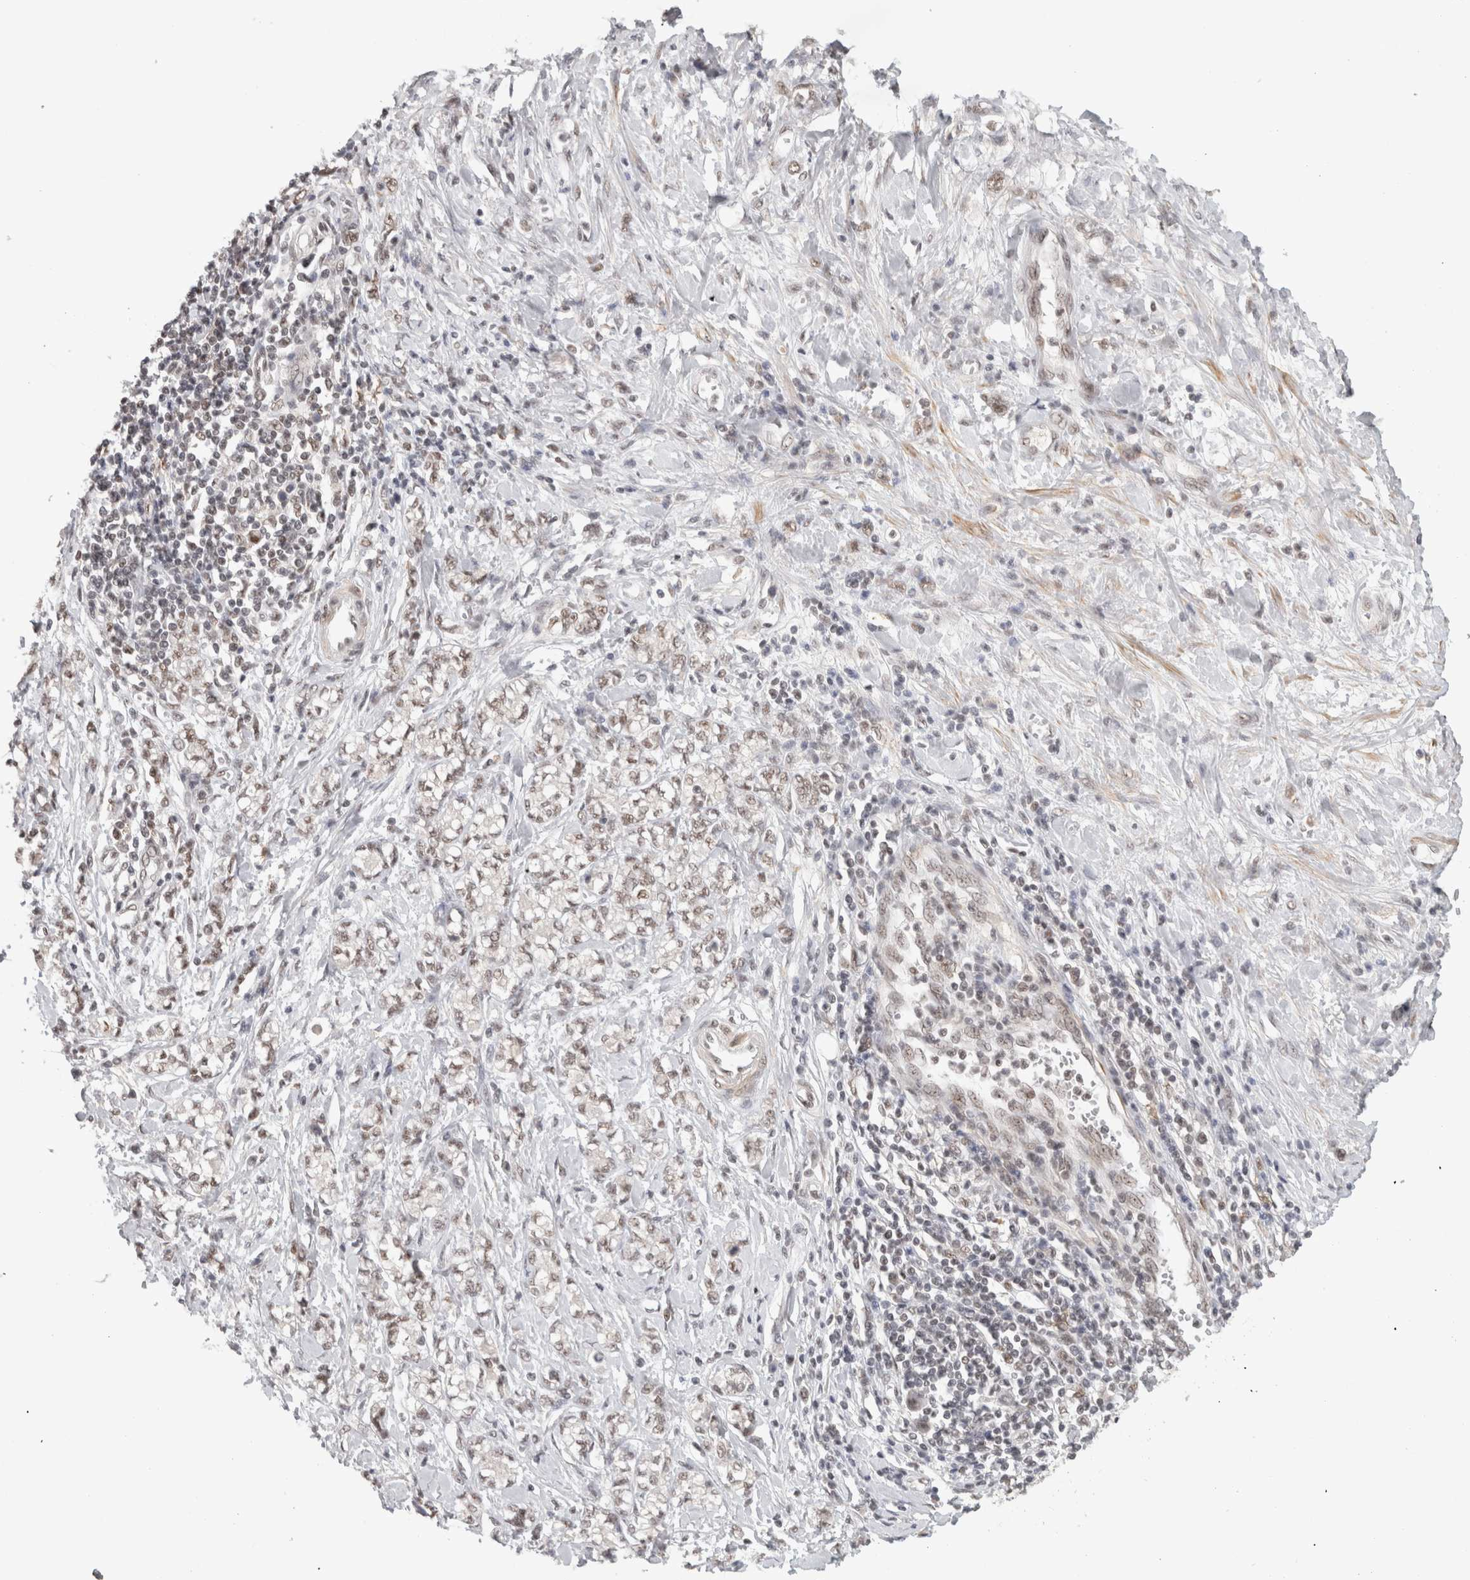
{"staining": {"intensity": "weak", "quantity": "25%-75%", "location": "nuclear"}, "tissue": "stomach cancer", "cell_type": "Tumor cells", "image_type": "cancer", "snomed": [{"axis": "morphology", "description": "Adenocarcinoma, NOS"}, {"axis": "topography", "description": "Stomach"}], "caption": "Protein staining of adenocarcinoma (stomach) tissue demonstrates weak nuclear positivity in approximately 25%-75% of tumor cells.", "gene": "ZNF830", "patient": {"sex": "female", "age": 76}}